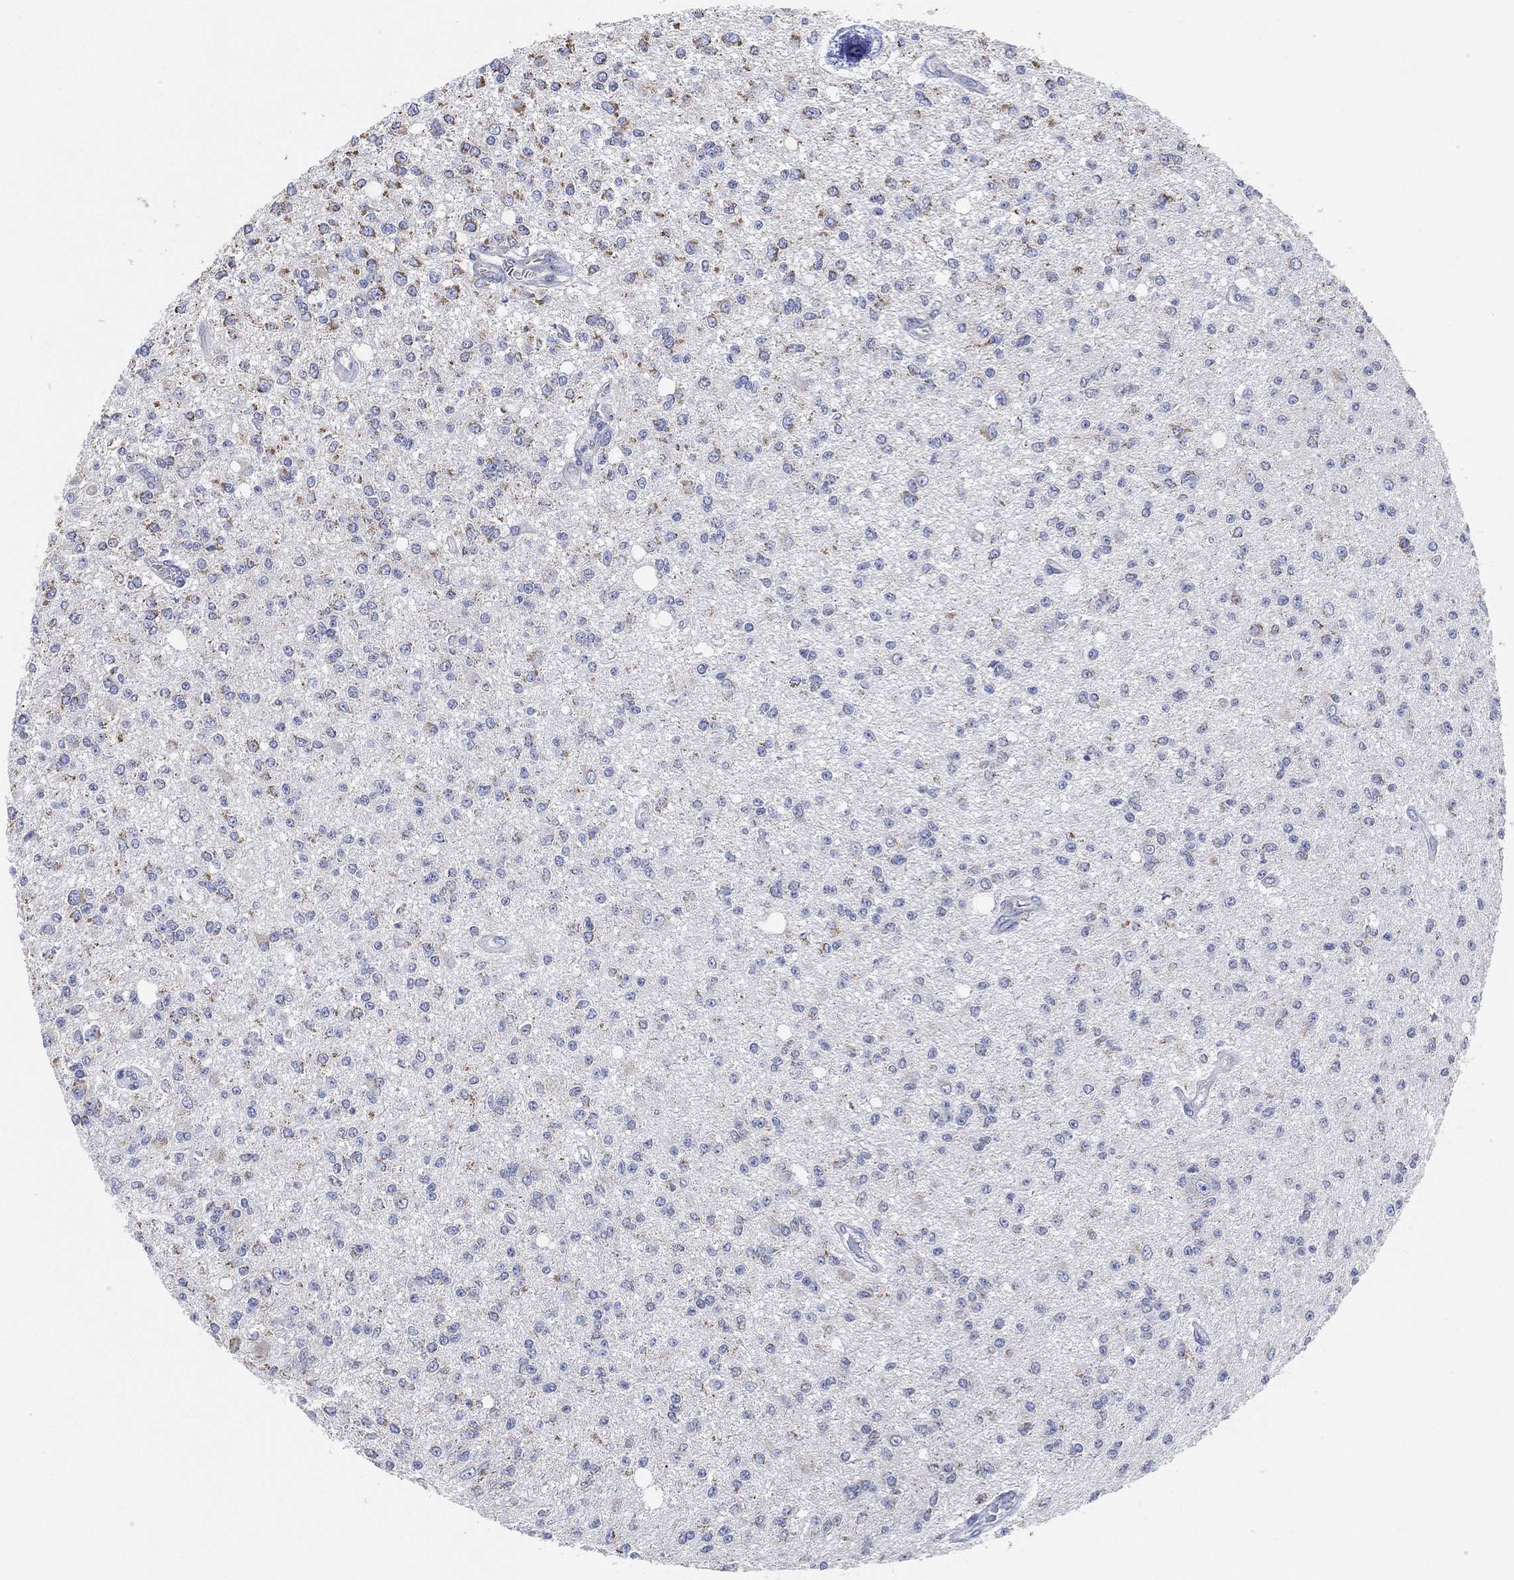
{"staining": {"intensity": "negative", "quantity": "none", "location": "none"}, "tissue": "glioma", "cell_type": "Tumor cells", "image_type": "cancer", "snomed": [{"axis": "morphology", "description": "Glioma, malignant, Low grade"}, {"axis": "topography", "description": "Brain"}], "caption": "High magnification brightfield microscopy of malignant glioma (low-grade) stained with DAB (brown) and counterstained with hematoxylin (blue): tumor cells show no significant positivity. The staining was performed using DAB (3,3'-diaminobenzidine) to visualize the protein expression in brown, while the nuclei were stained in blue with hematoxylin (Magnification: 20x).", "gene": "CFTR", "patient": {"sex": "male", "age": 67}}